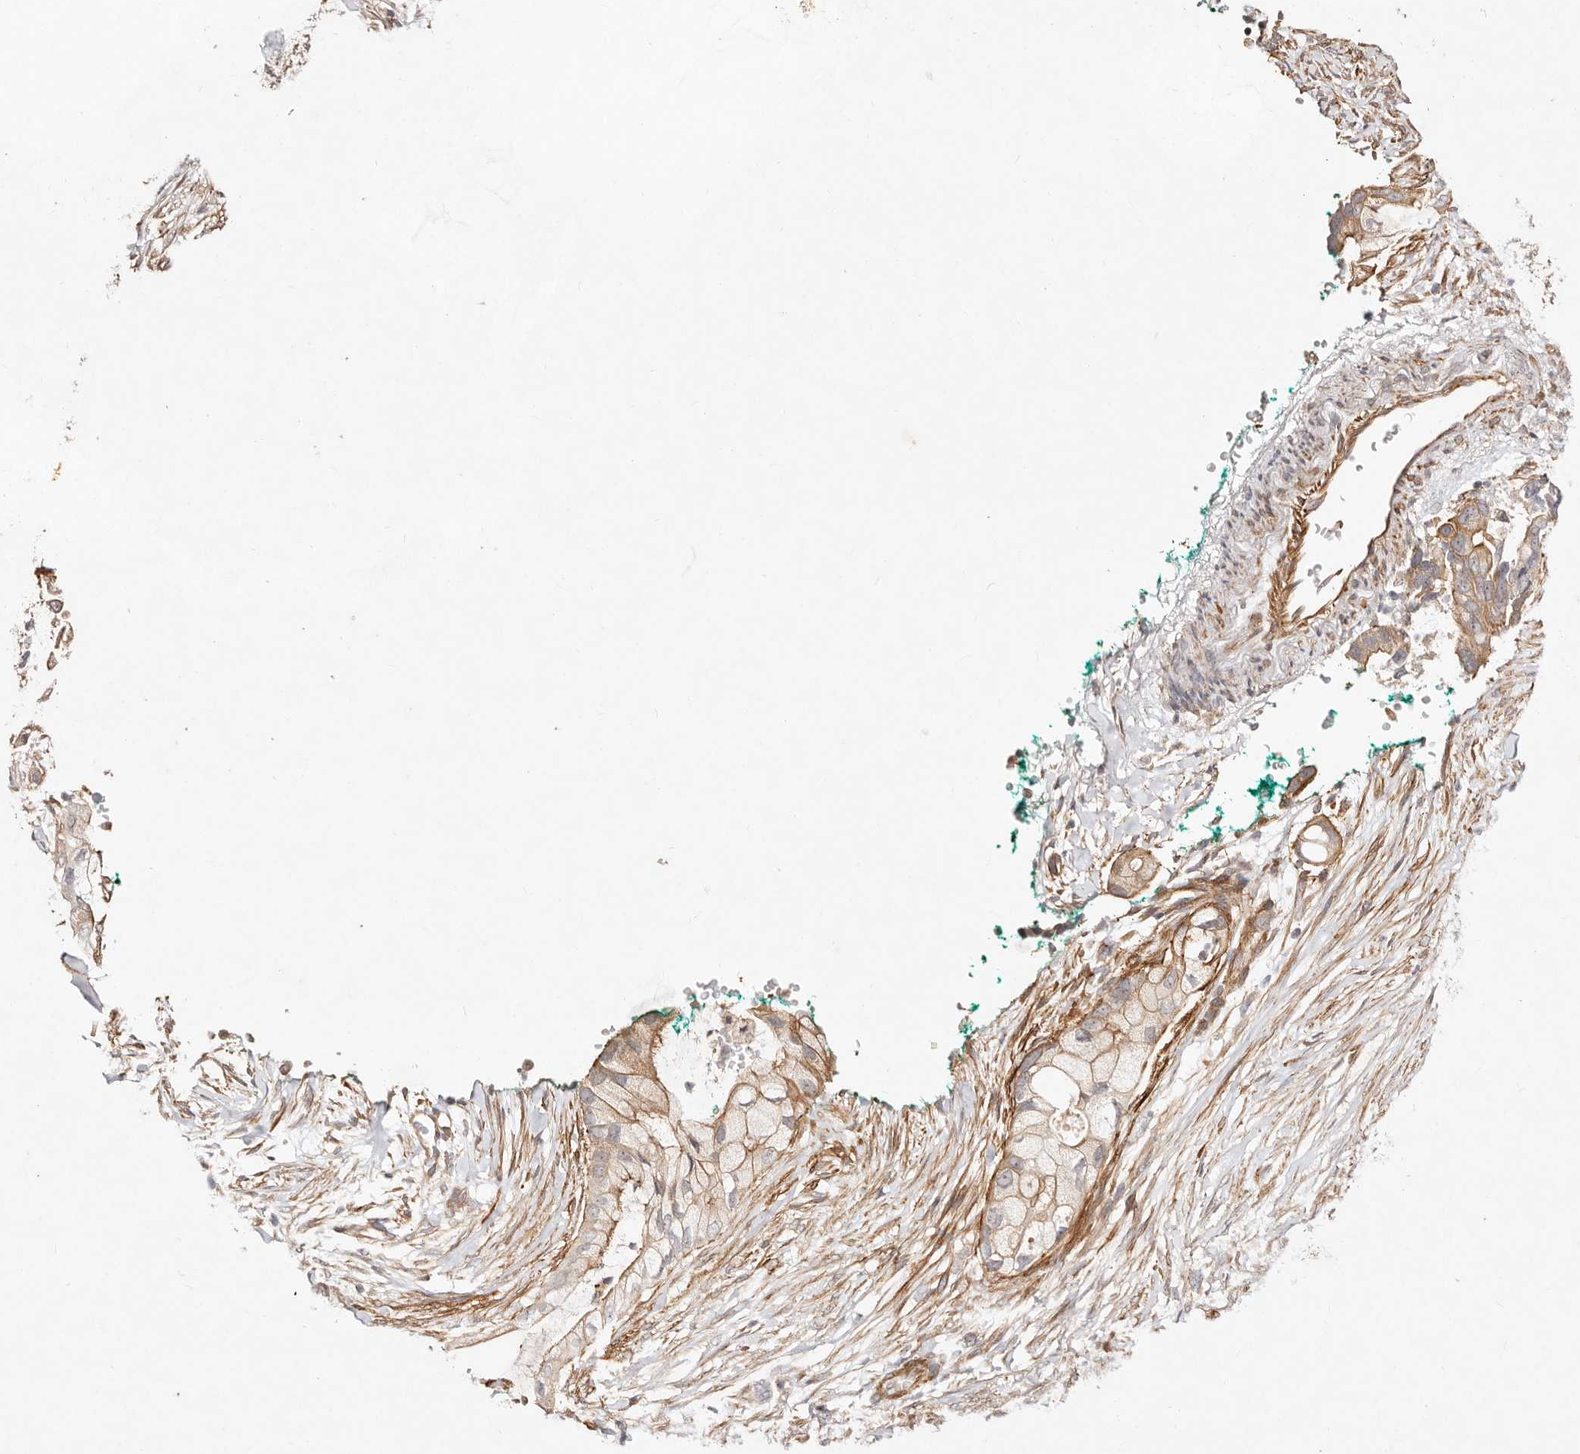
{"staining": {"intensity": "moderate", "quantity": "25%-75%", "location": "cytoplasmic/membranous"}, "tissue": "pancreatic cancer", "cell_type": "Tumor cells", "image_type": "cancer", "snomed": [{"axis": "morphology", "description": "Adenocarcinoma, NOS"}, {"axis": "topography", "description": "Pancreas"}], "caption": "Pancreatic adenocarcinoma stained with immunohistochemistry shows moderate cytoplasmic/membranous staining in approximately 25%-75% of tumor cells.", "gene": "MTMR11", "patient": {"sex": "male", "age": 53}}